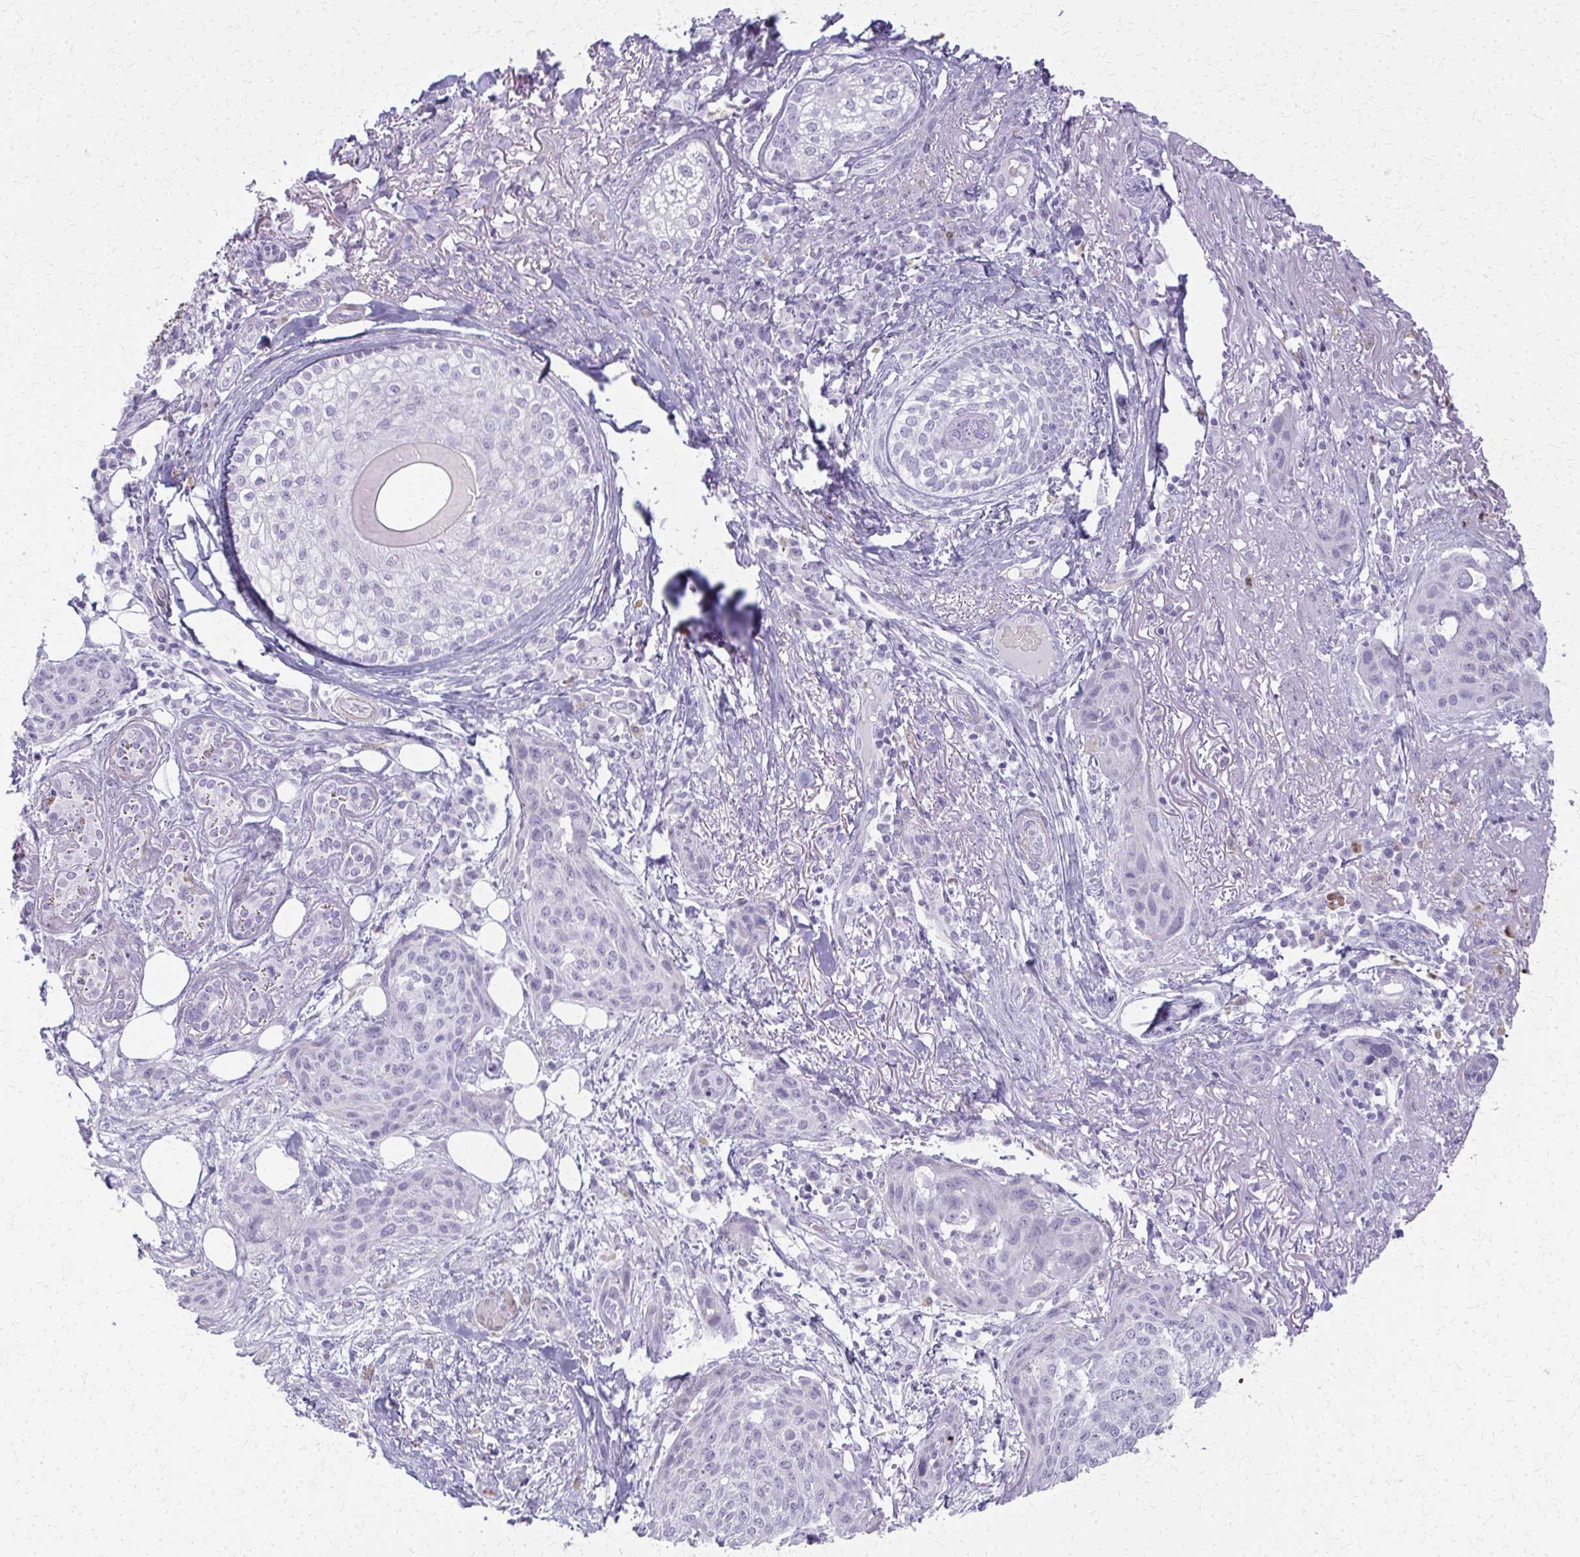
{"staining": {"intensity": "negative", "quantity": "none", "location": "none"}, "tissue": "skin cancer", "cell_type": "Tumor cells", "image_type": "cancer", "snomed": [{"axis": "morphology", "description": "Squamous cell carcinoma, NOS"}, {"axis": "topography", "description": "Skin"}], "caption": "This image is of skin cancer stained with IHC to label a protein in brown with the nuclei are counter-stained blue. There is no positivity in tumor cells.", "gene": "CA3", "patient": {"sex": "female", "age": 87}}